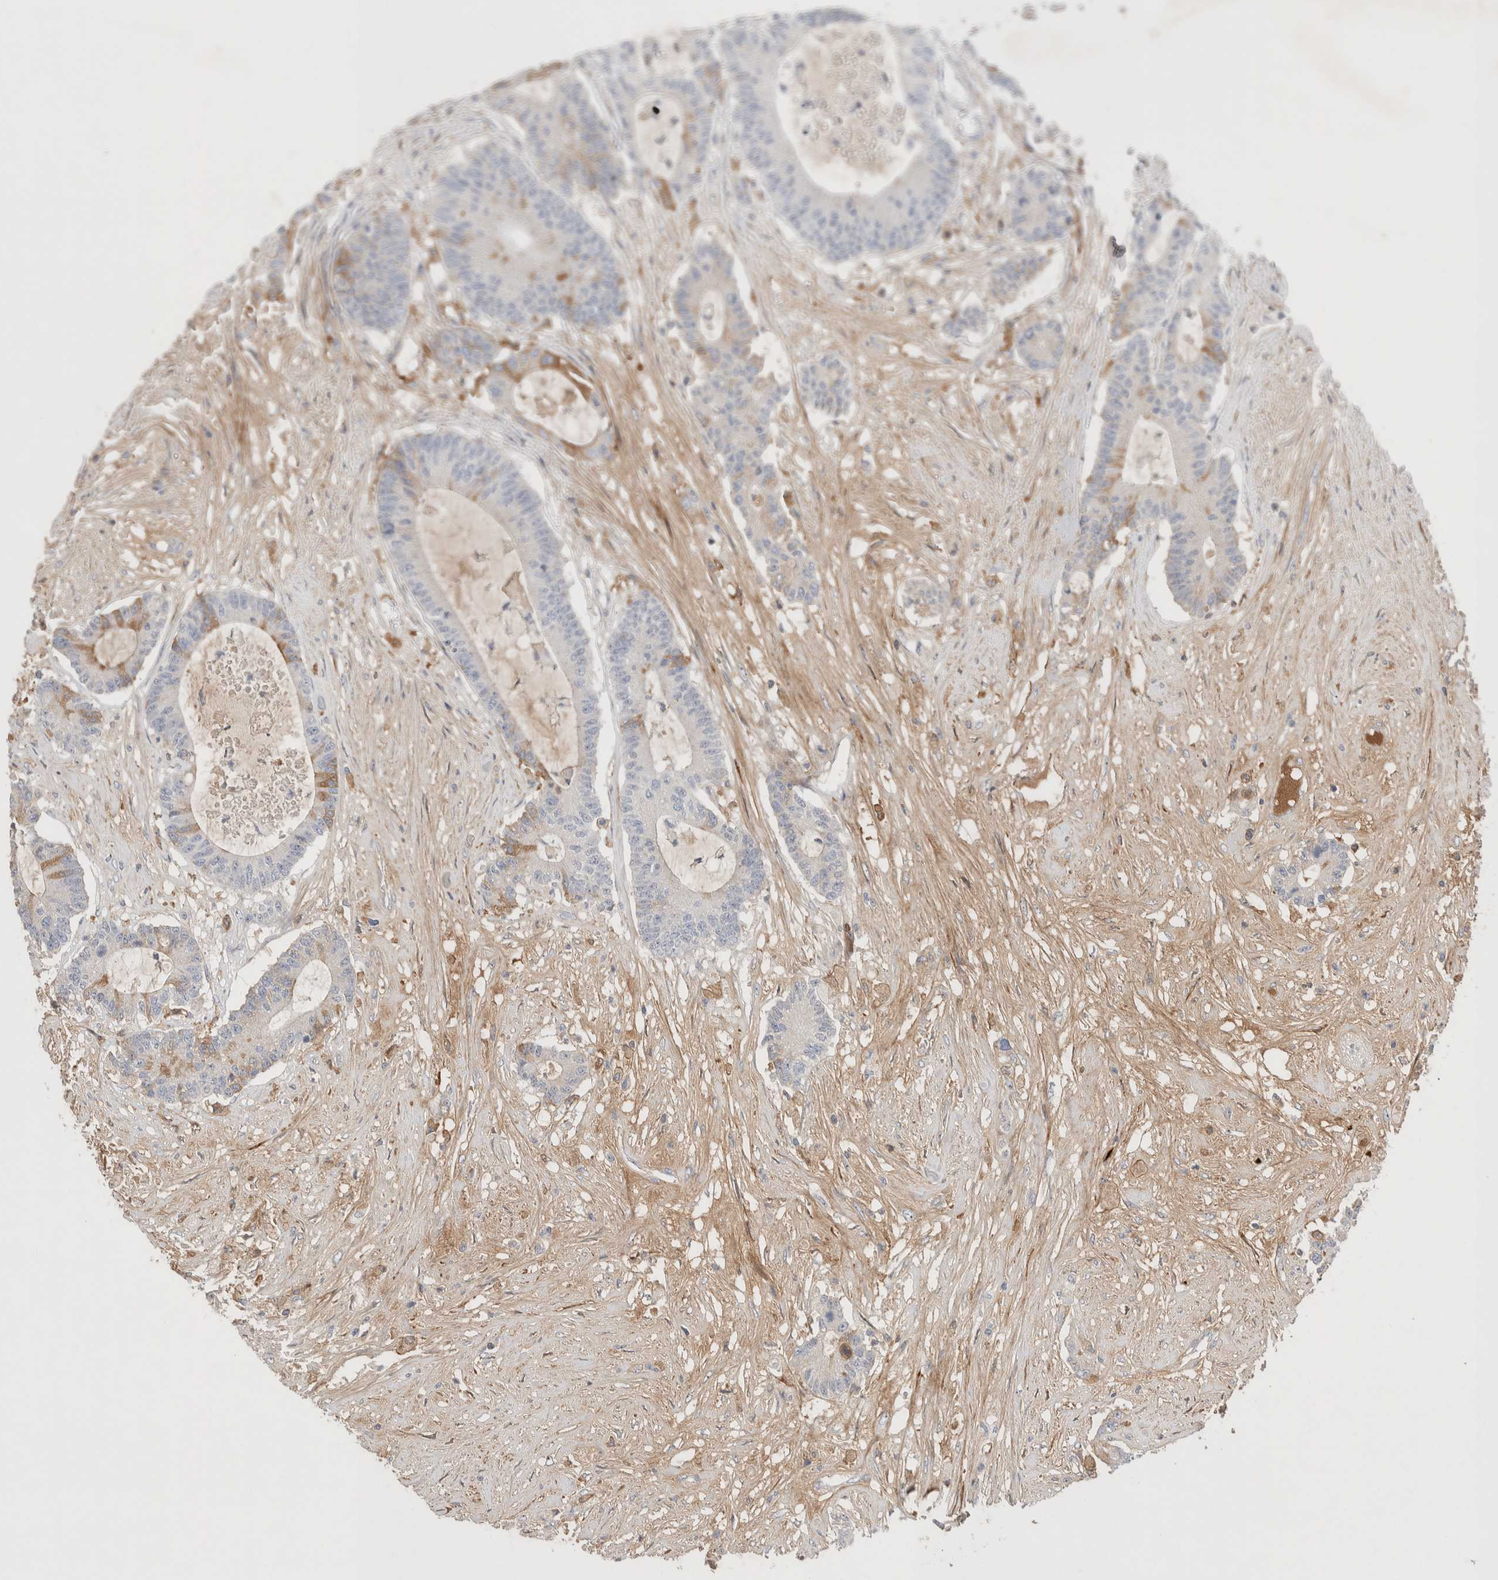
{"staining": {"intensity": "negative", "quantity": "none", "location": "none"}, "tissue": "colorectal cancer", "cell_type": "Tumor cells", "image_type": "cancer", "snomed": [{"axis": "morphology", "description": "Adenocarcinoma, NOS"}, {"axis": "topography", "description": "Colon"}], "caption": "Tumor cells are negative for protein expression in human colorectal adenocarcinoma.", "gene": "ECHDC2", "patient": {"sex": "female", "age": 84}}